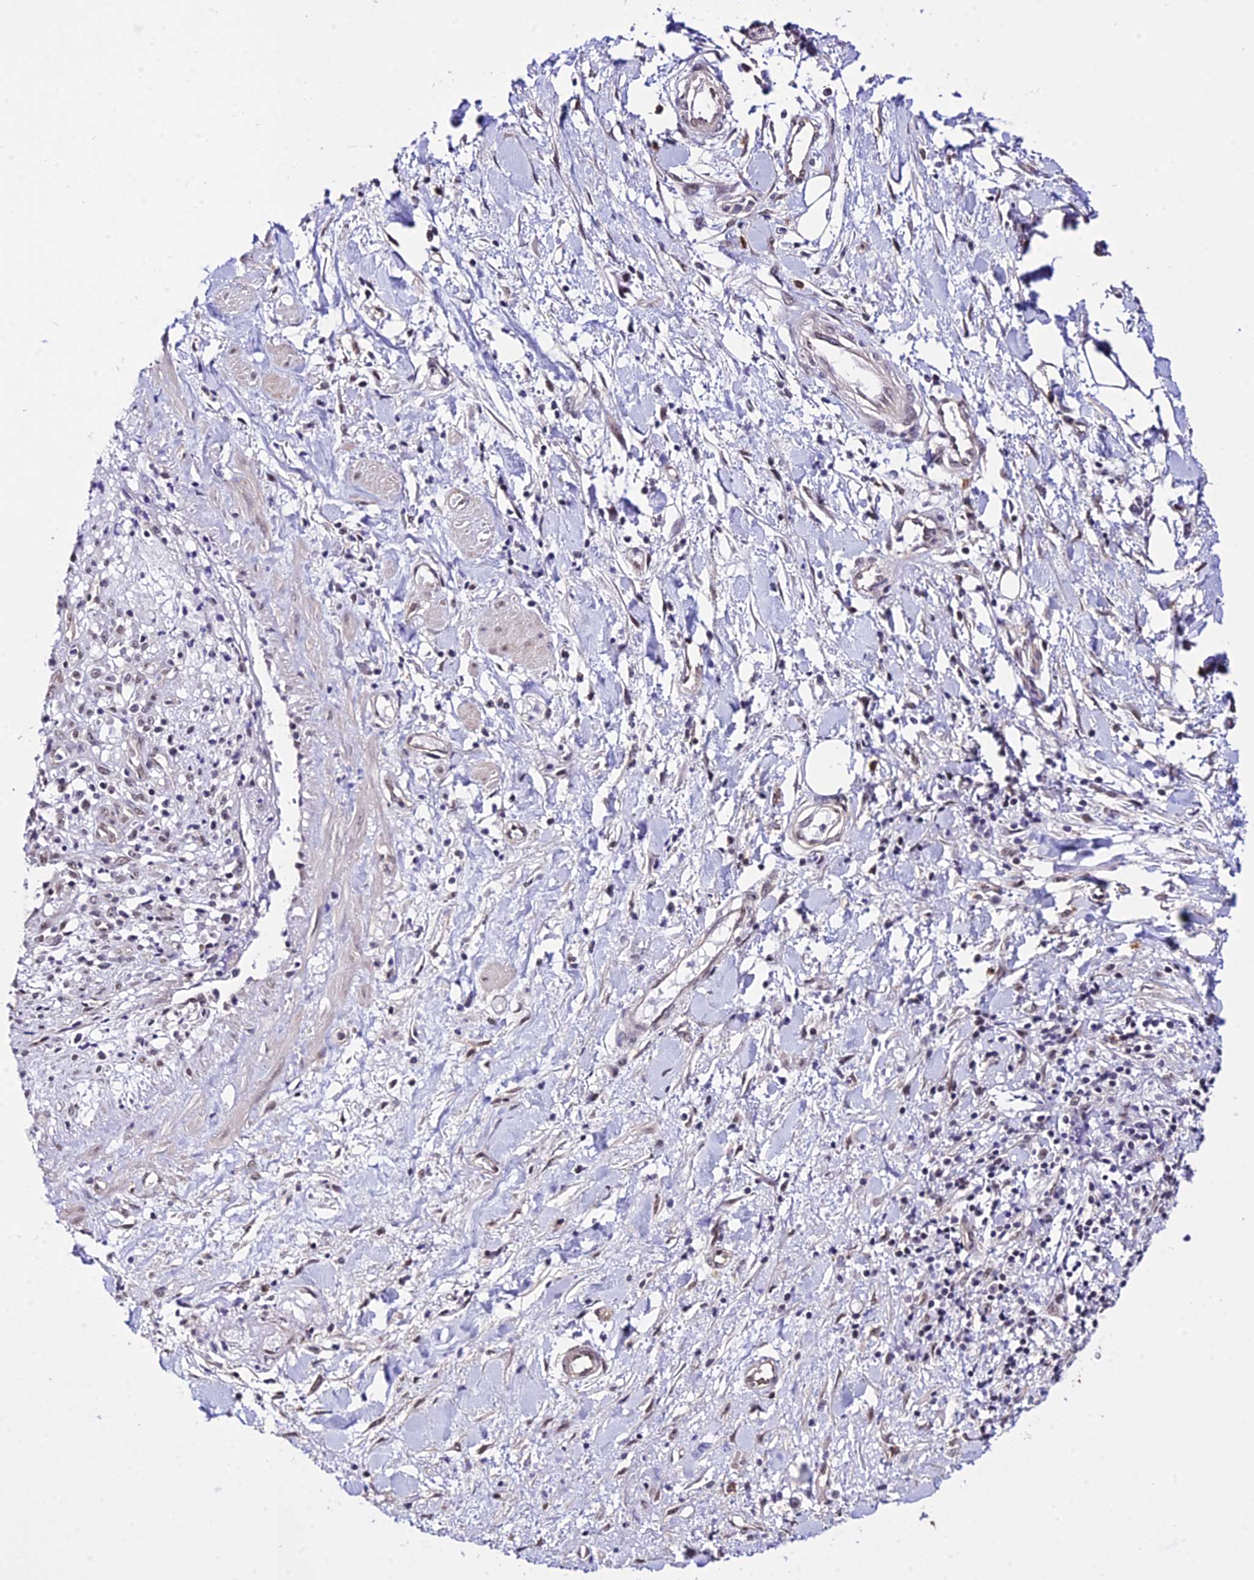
{"staining": {"intensity": "negative", "quantity": "none", "location": "none"}, "tissue": "pancreatic cancer", "cell_type": "Tumor cells", "image_type": "cancer", "snomed": [{"axis": "morphology", "description": "Adenocarcinoma, NOS"}, {"axis": "topography", "description": "Pancreas"}], "caption": "This is an IHC micrograph of pancreatic cancer. There is no staining in tumor cells.", "gene": "POLR2I", "patient": {"sex": "female", "age": 50}}